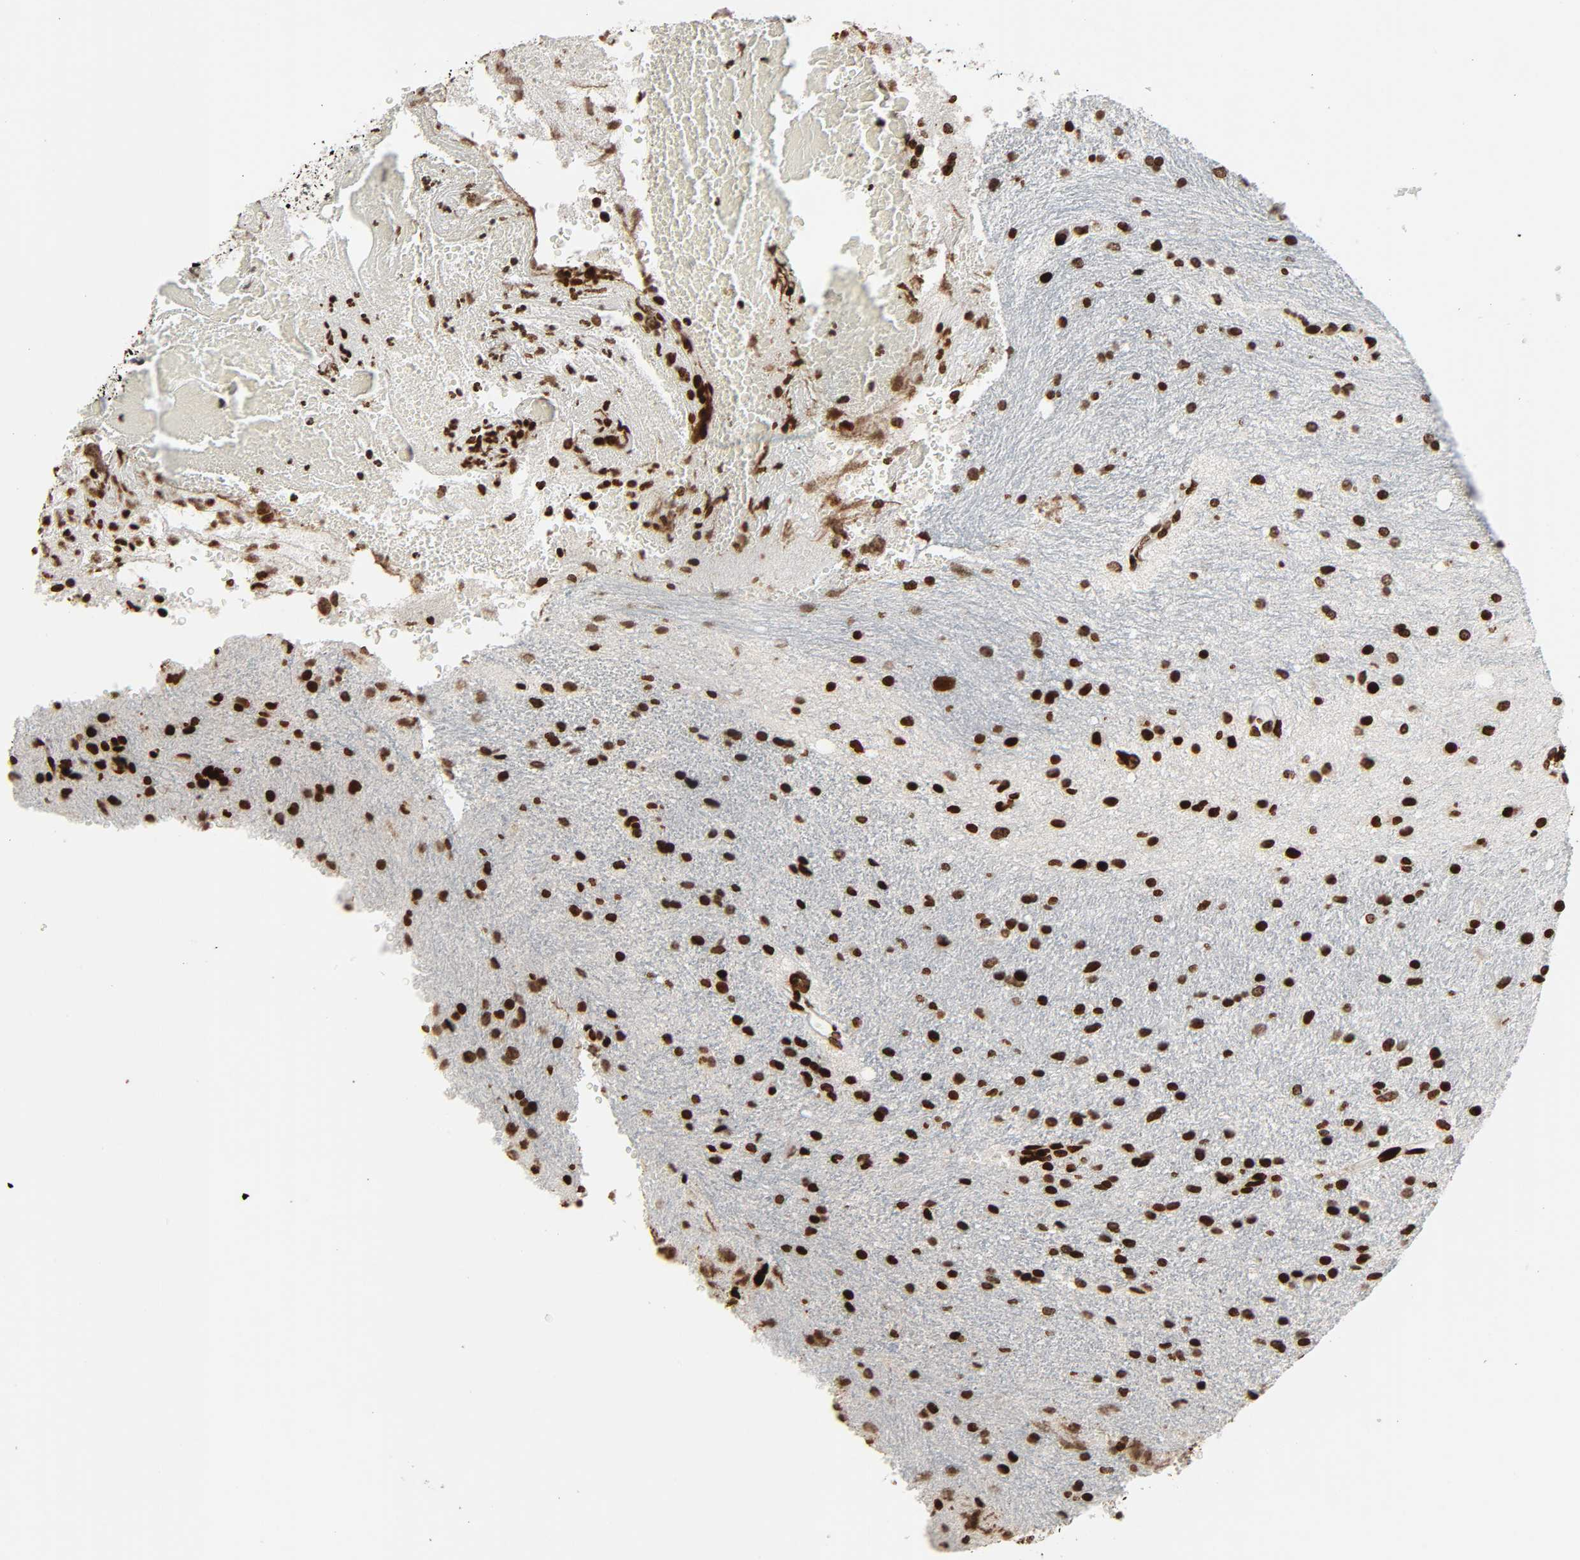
{"staining": {"intensity": "strong", "quantity": ">75%", "location": "nuclear"}, "tissue": "glioma", "cell_type": "Tumor cells", "image_type": "cancer", "snomed": [{"axis": "morphology", "description": "Normal tissue, NOS"}, {"axis": "morphology", "description": "Glioma, malignant, High grade"}, {"axis": "topography", "description": "Cerebral cortex"}], "caption": "Tumor cells reveal high levels of strong nuclear expression in approximately >75% of cells in human malignant glioma (high-grade).", "gene": "RXRA", "patient": {"sex": "male", "age": 56}}